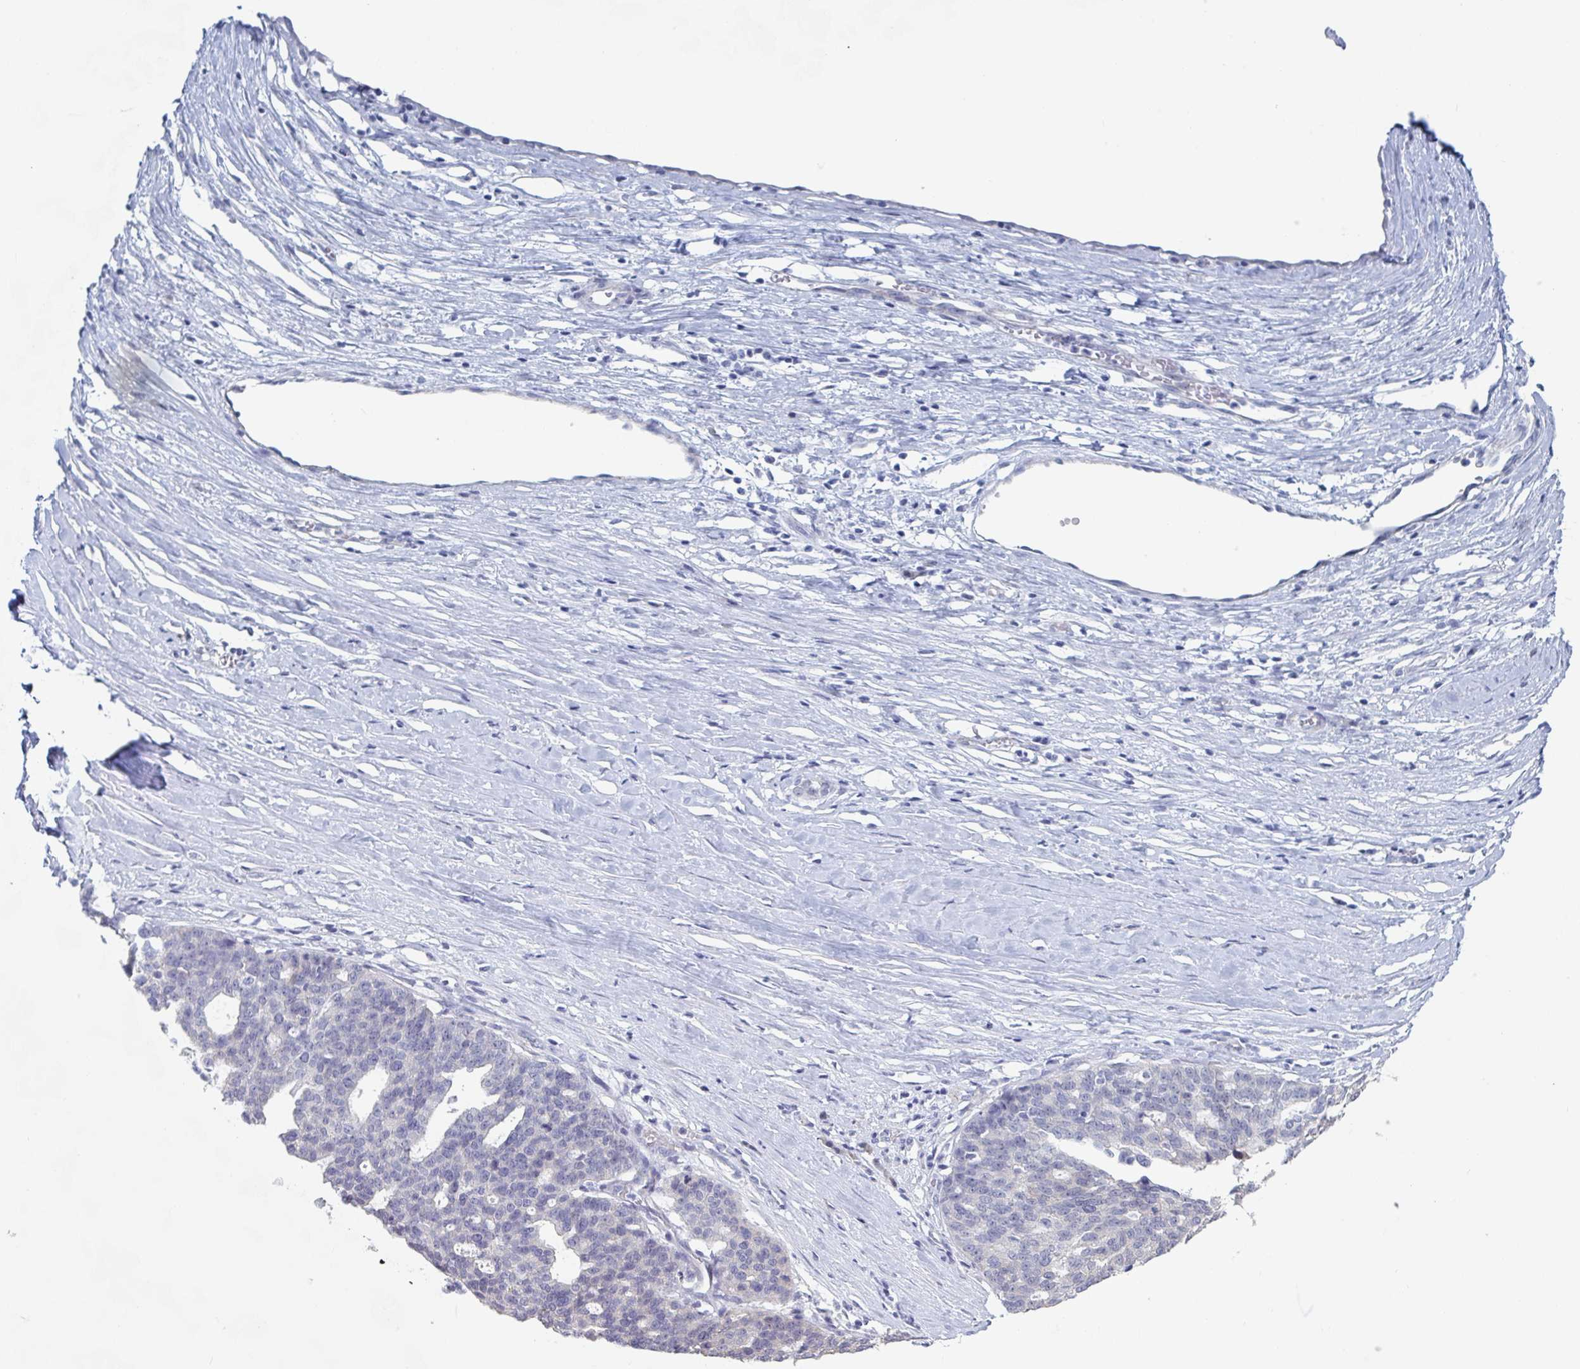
{"staining": {"intensity": "negative", "quantity": "none", "location": "none"}, "tissue": "ovarian cancer", "cell_type": "Tumor cells", "image_type": "cancer", "snomed": [{"axis": "morphology", "description": "Cystadenocarcinoma, serous, NOS"}, {"axis": "topography", "description": "Ovary"}], "caption": "Tumor cells show no significant staining in serous cystadenocarcinoma (ovarian).", "gene": "FOXA1", "patient": {"sex": "female", "age": 59}}